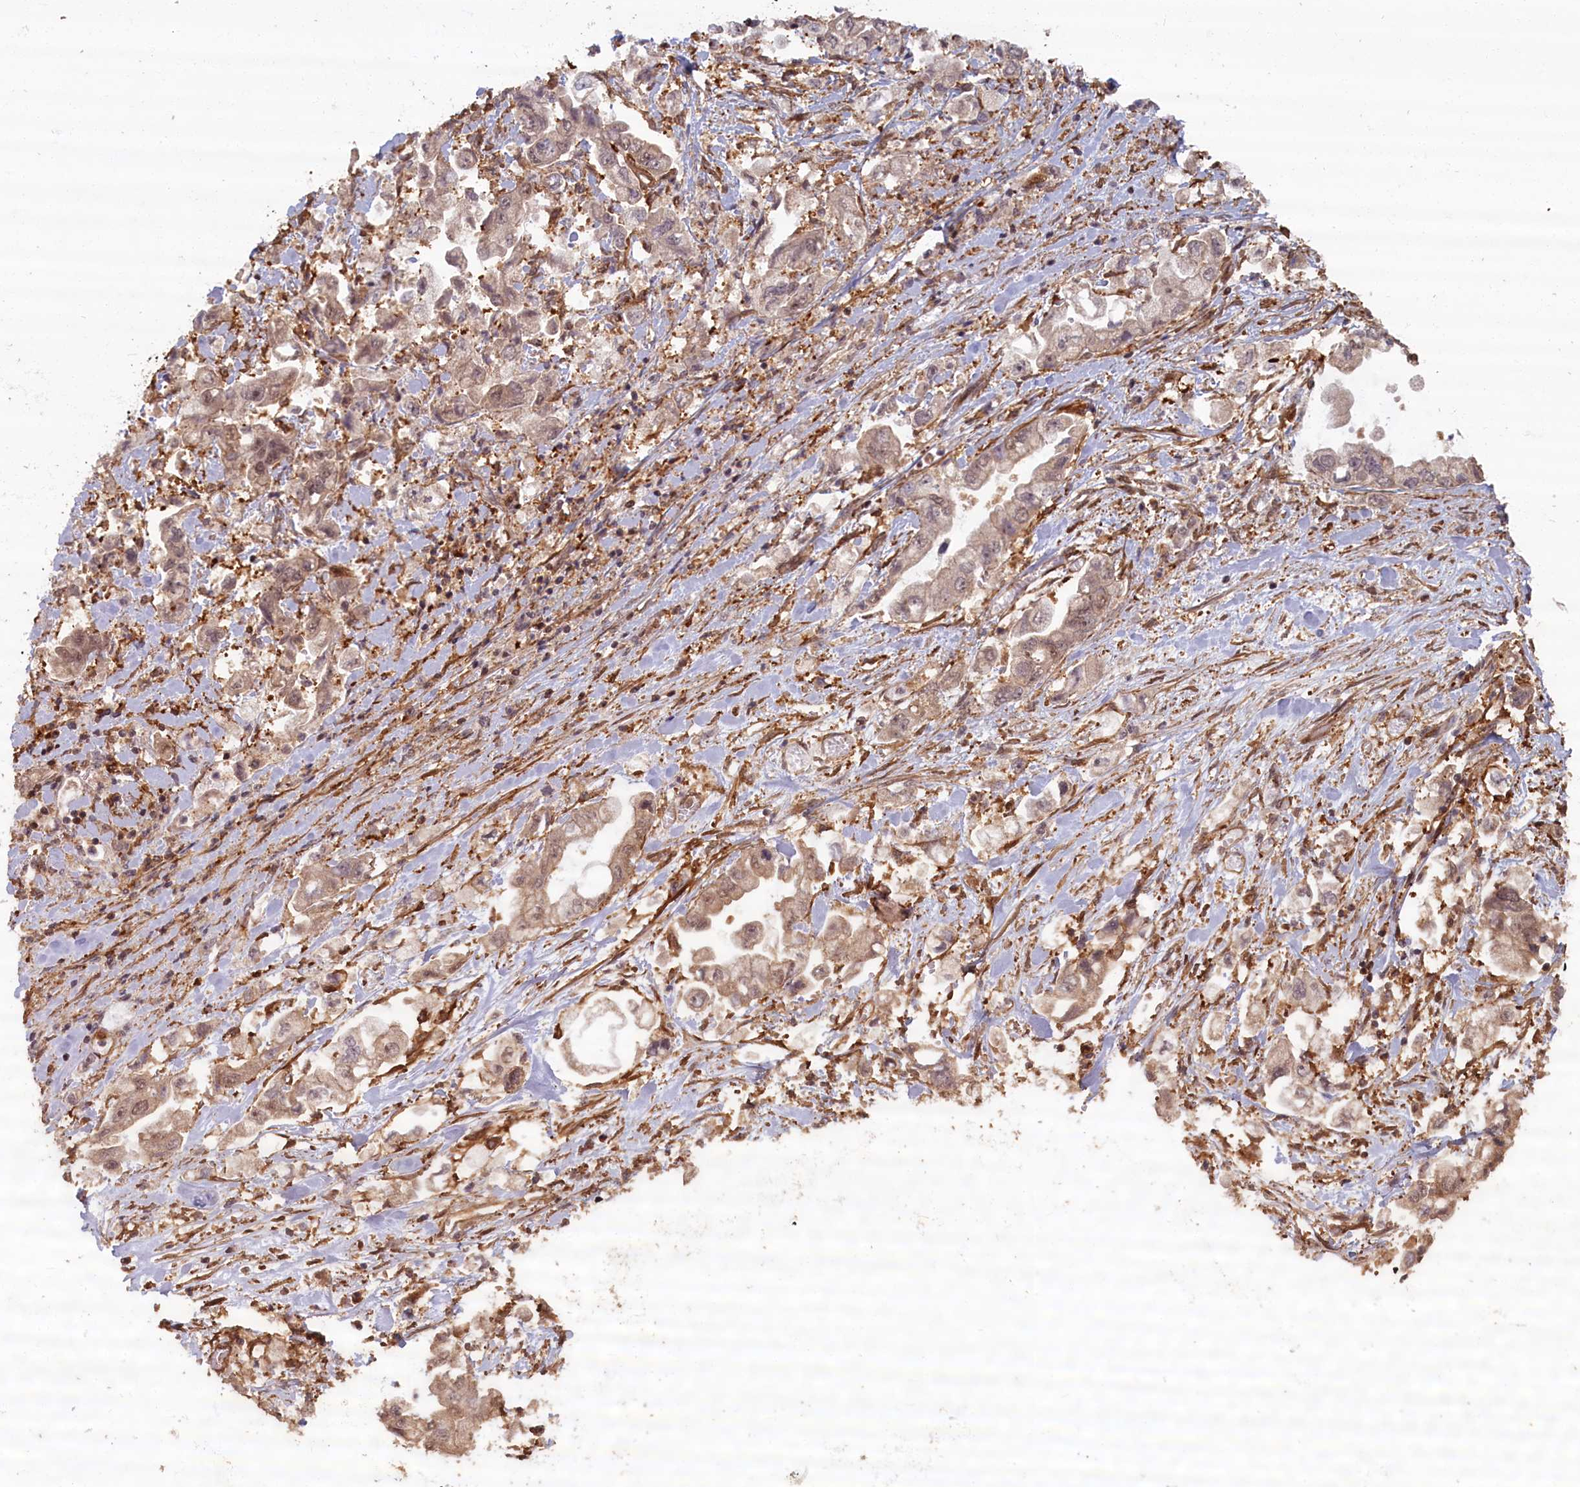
{"staining": {"intensity": "weak", "quantity": ">75%", "location": "cytoplasmic/membranous,nuclear"}, "tissue": "stomach cancer", "cell_type": "Tumor cells", "image_type": "cancer", "snomed": [{"axis": "morphology", "description": "Adenocarcinoma, NOS"}, {"axis": "topography", "description": "Stomach"}], "caption": "This photomicrograph displays immunohistochemistry (IHC) staining of stomach cancer (adenocarcinoma), with low weak cytoplasmic/membranous and nuclear expression in about >75% of tumor cells.", "gene": "HIF3A", "patient": {"sex": "male", "age": 62}}